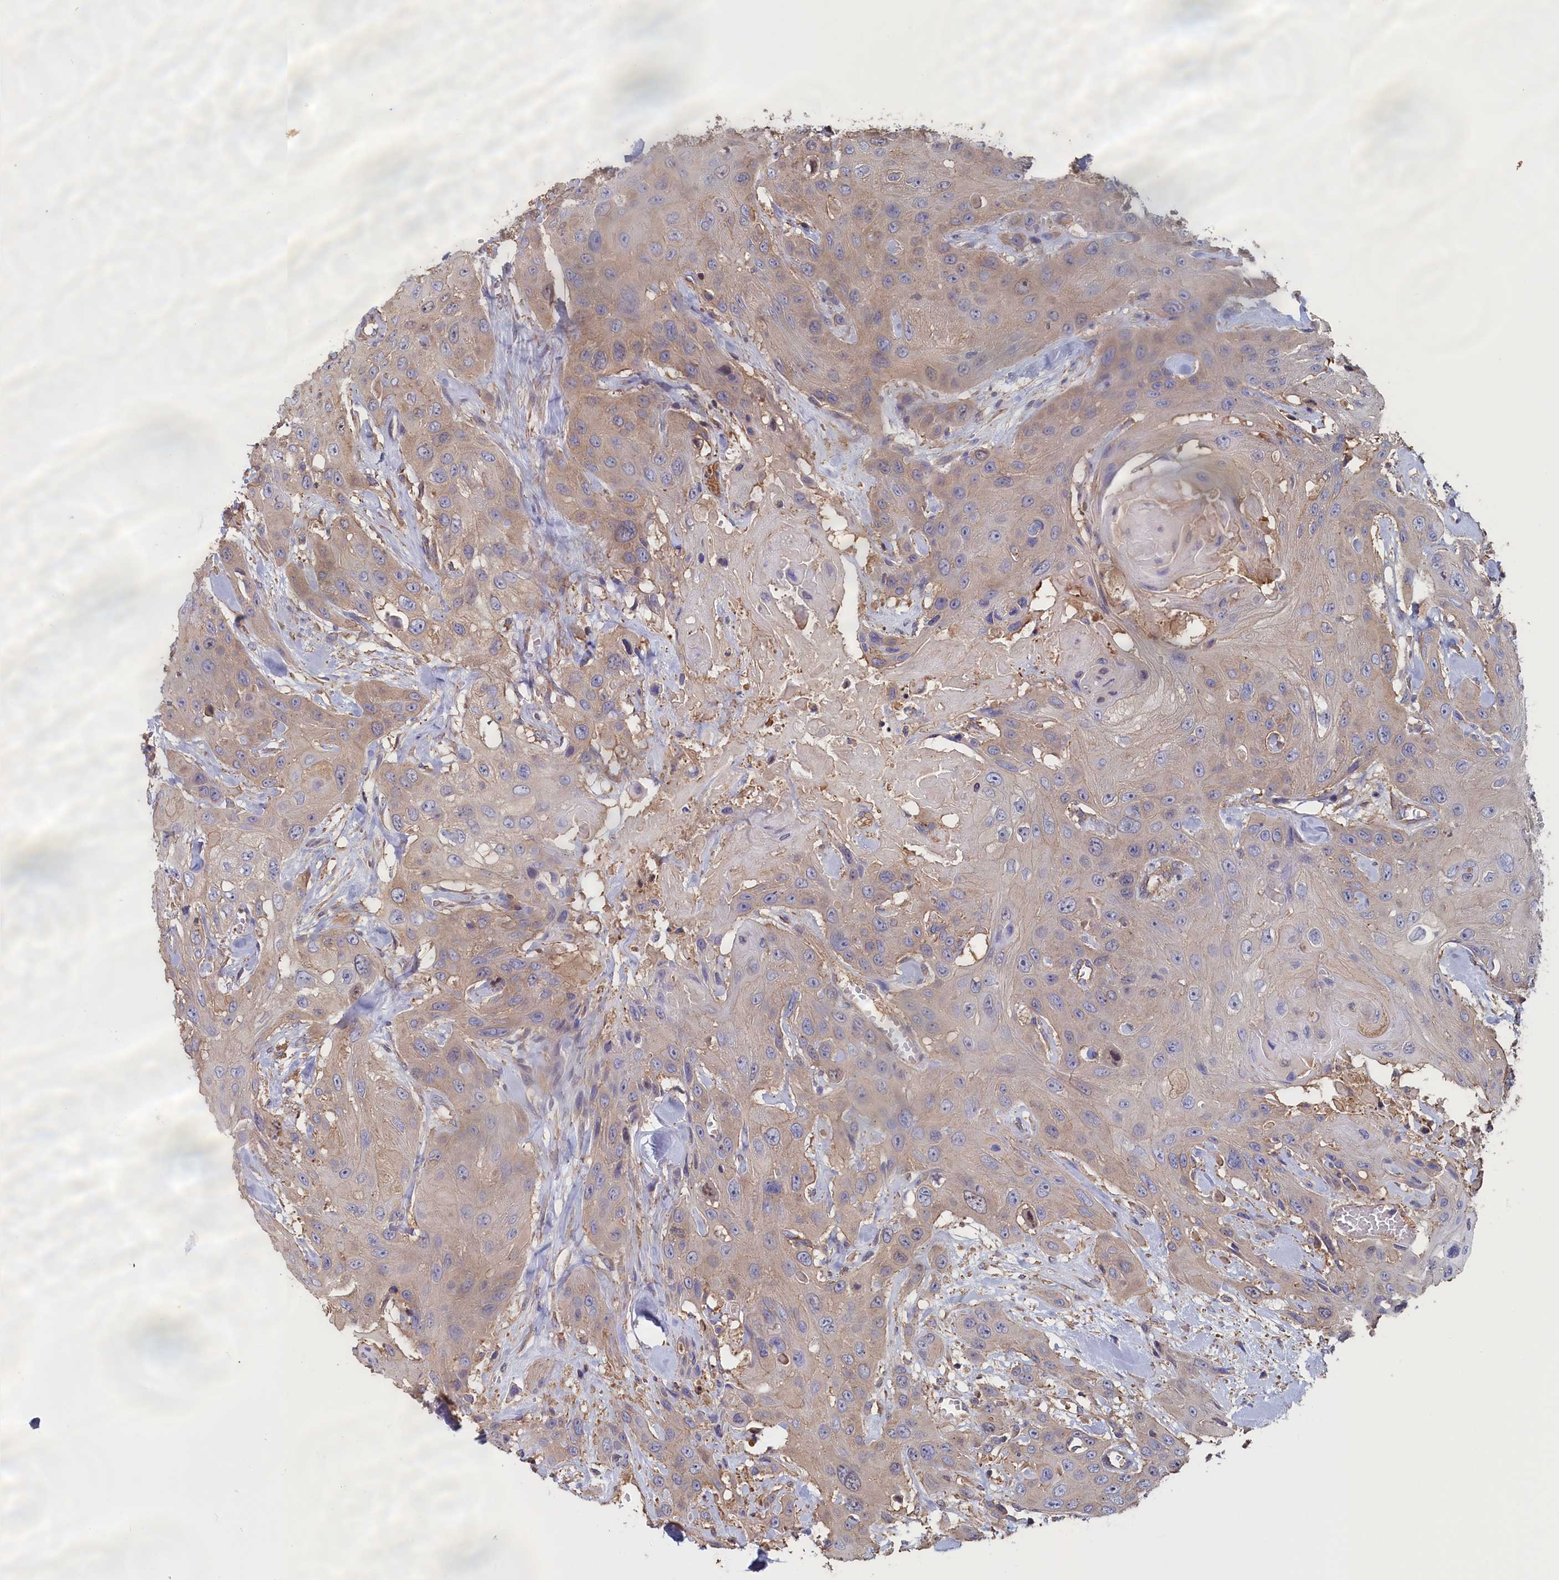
{"staining": {"intensity": "weak", "quantity": "<25%", "location": "cytoplasmic/membranous"}, "tissue": "head and neck cancer", "cell_type": "Tumor cells", "image_type": "cancer", "snomed": [{"axis": "morphology", "description": "Squamous cell carcinoma, NOS"}, {"axis": "topography", "description": "Head-Neck"}], "caption": "Tumor cells show no significant protein expression in head and neck cancer. Brightfield microscopy of IHC stained with DAB (3,3'-diaminobenzidine) (brown) and hematoxylin (blue), captured at high magnification.", "gene": "ANKRD2", "patient": {"sex": "male", "age": 81}}